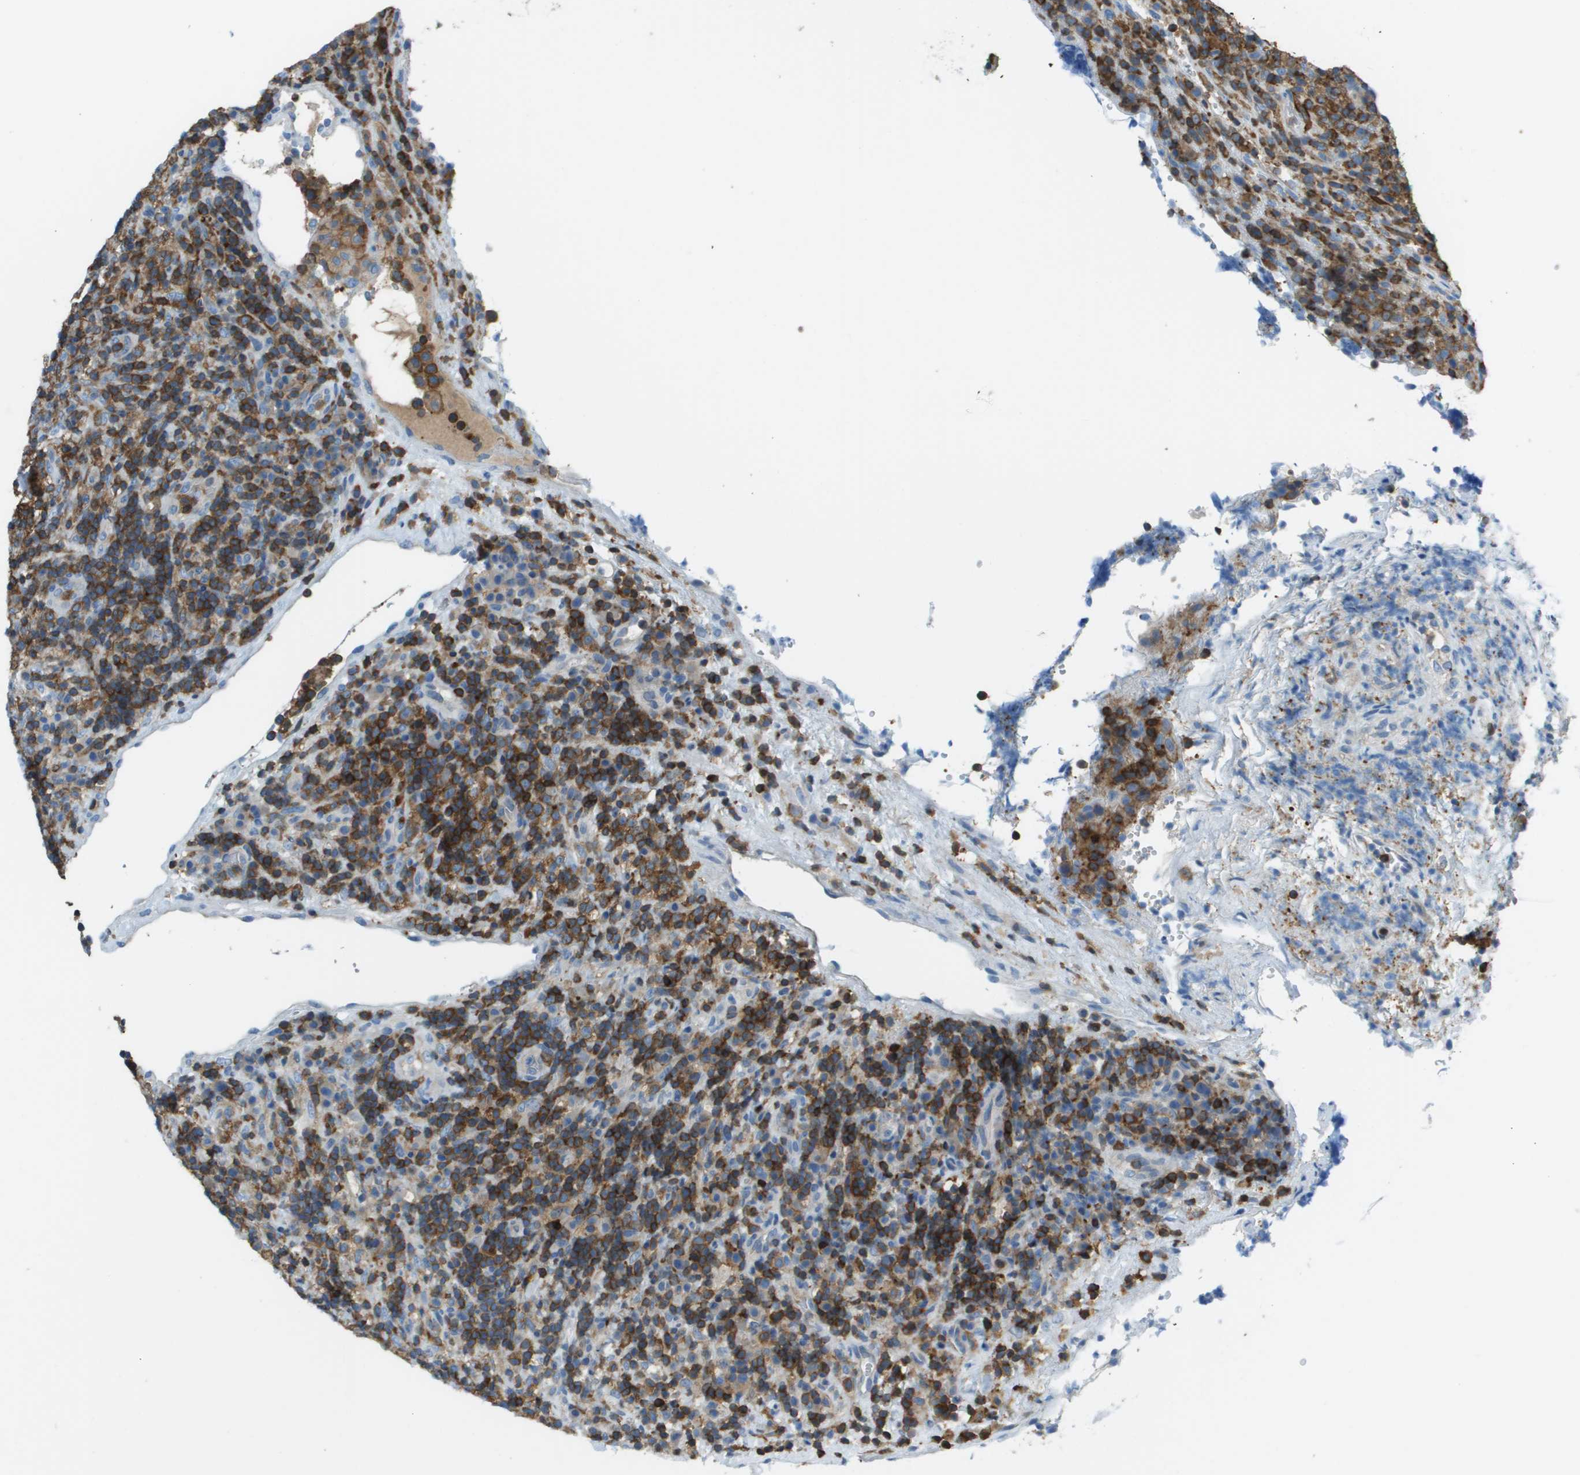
{"staining": {"intensity": "strong", "quantity": ">75%", "location": "cytoplasmic/membranous"}, "tissue": "lymphoma", "cell_type": "Tumor cells", "image_type": "cancer", "snomed": [{"axis": "morphology", "description": "Malignant lymphoma, non-Hodgkin's type, High grade"}, {"axis": "topography", "description": "Lymph node"}], "caption": "Immunohistochemistry (IHC) staining of high-grade malignant lymphoma, non-Hodgkin's type, which exhibits high levels of strong cytoplasmic/membranous positivity in about >75% of tumor cells indicating strong cytoplasmic/membranous protein expression. The staining was performed using DAB (brown) for protein detection and nuclei were counterstained in hematoxylin (blue).", "gene": "APBB1IP", "patient": {"sex": "female", "age": 76}}